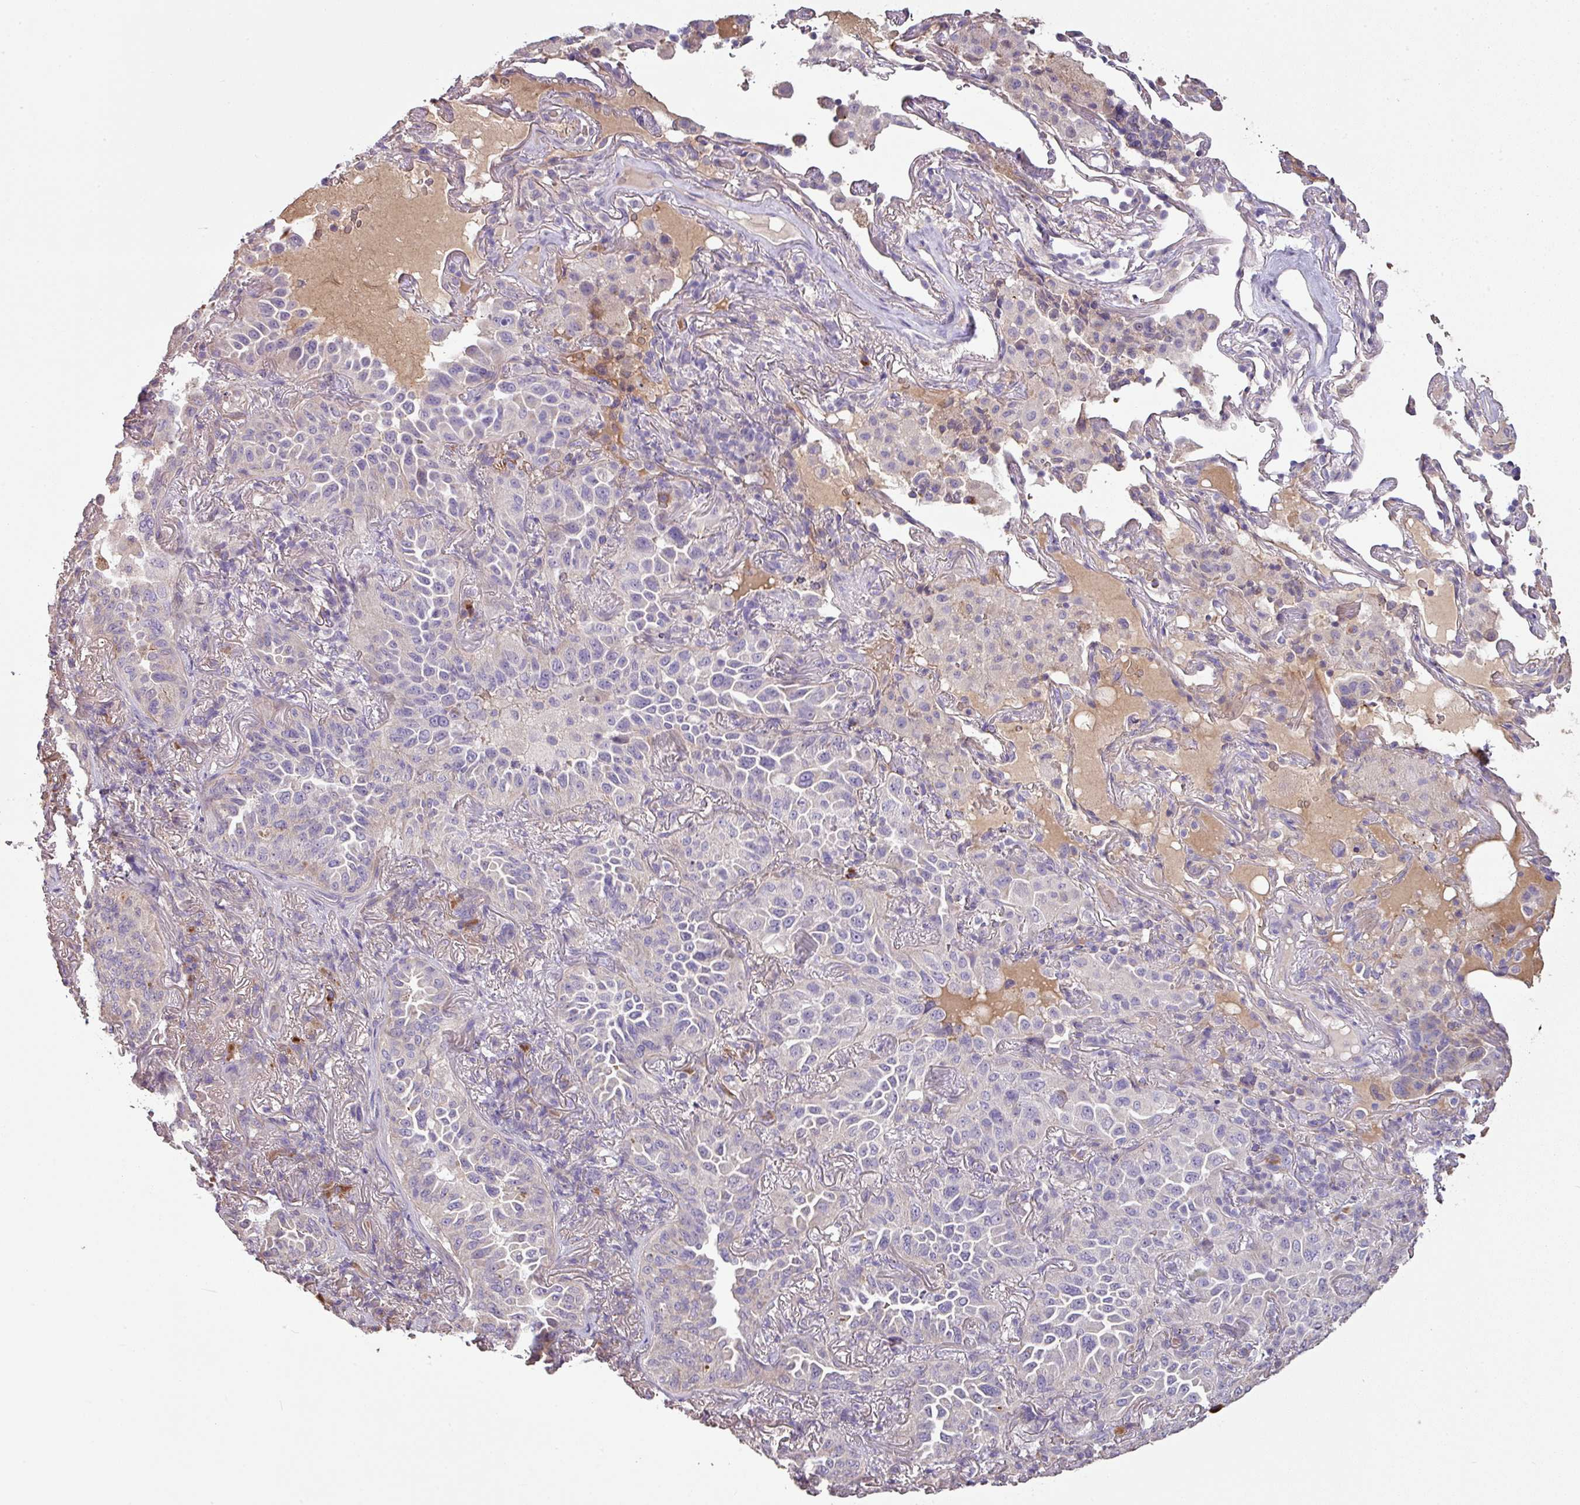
{"staining": {"intensity": "negative", "quantity": "none", "location": "none"}, "tissue": "lung cancer", "cell_type": "Tumor cells", "image_type": "cancer", "snomed": [{"axis": "morphology", "description": "Adenocarcinoma, NOS"}, {"axis": "topography", "description": "Lung"}], "caption": "An IHC image of adenocarcinoma (lung) is shown. There is no staining in tumor cells of adenocarcinoma (lung).", "gene": "NHSL2", "patient": {"sex": "female", "age": 69}}